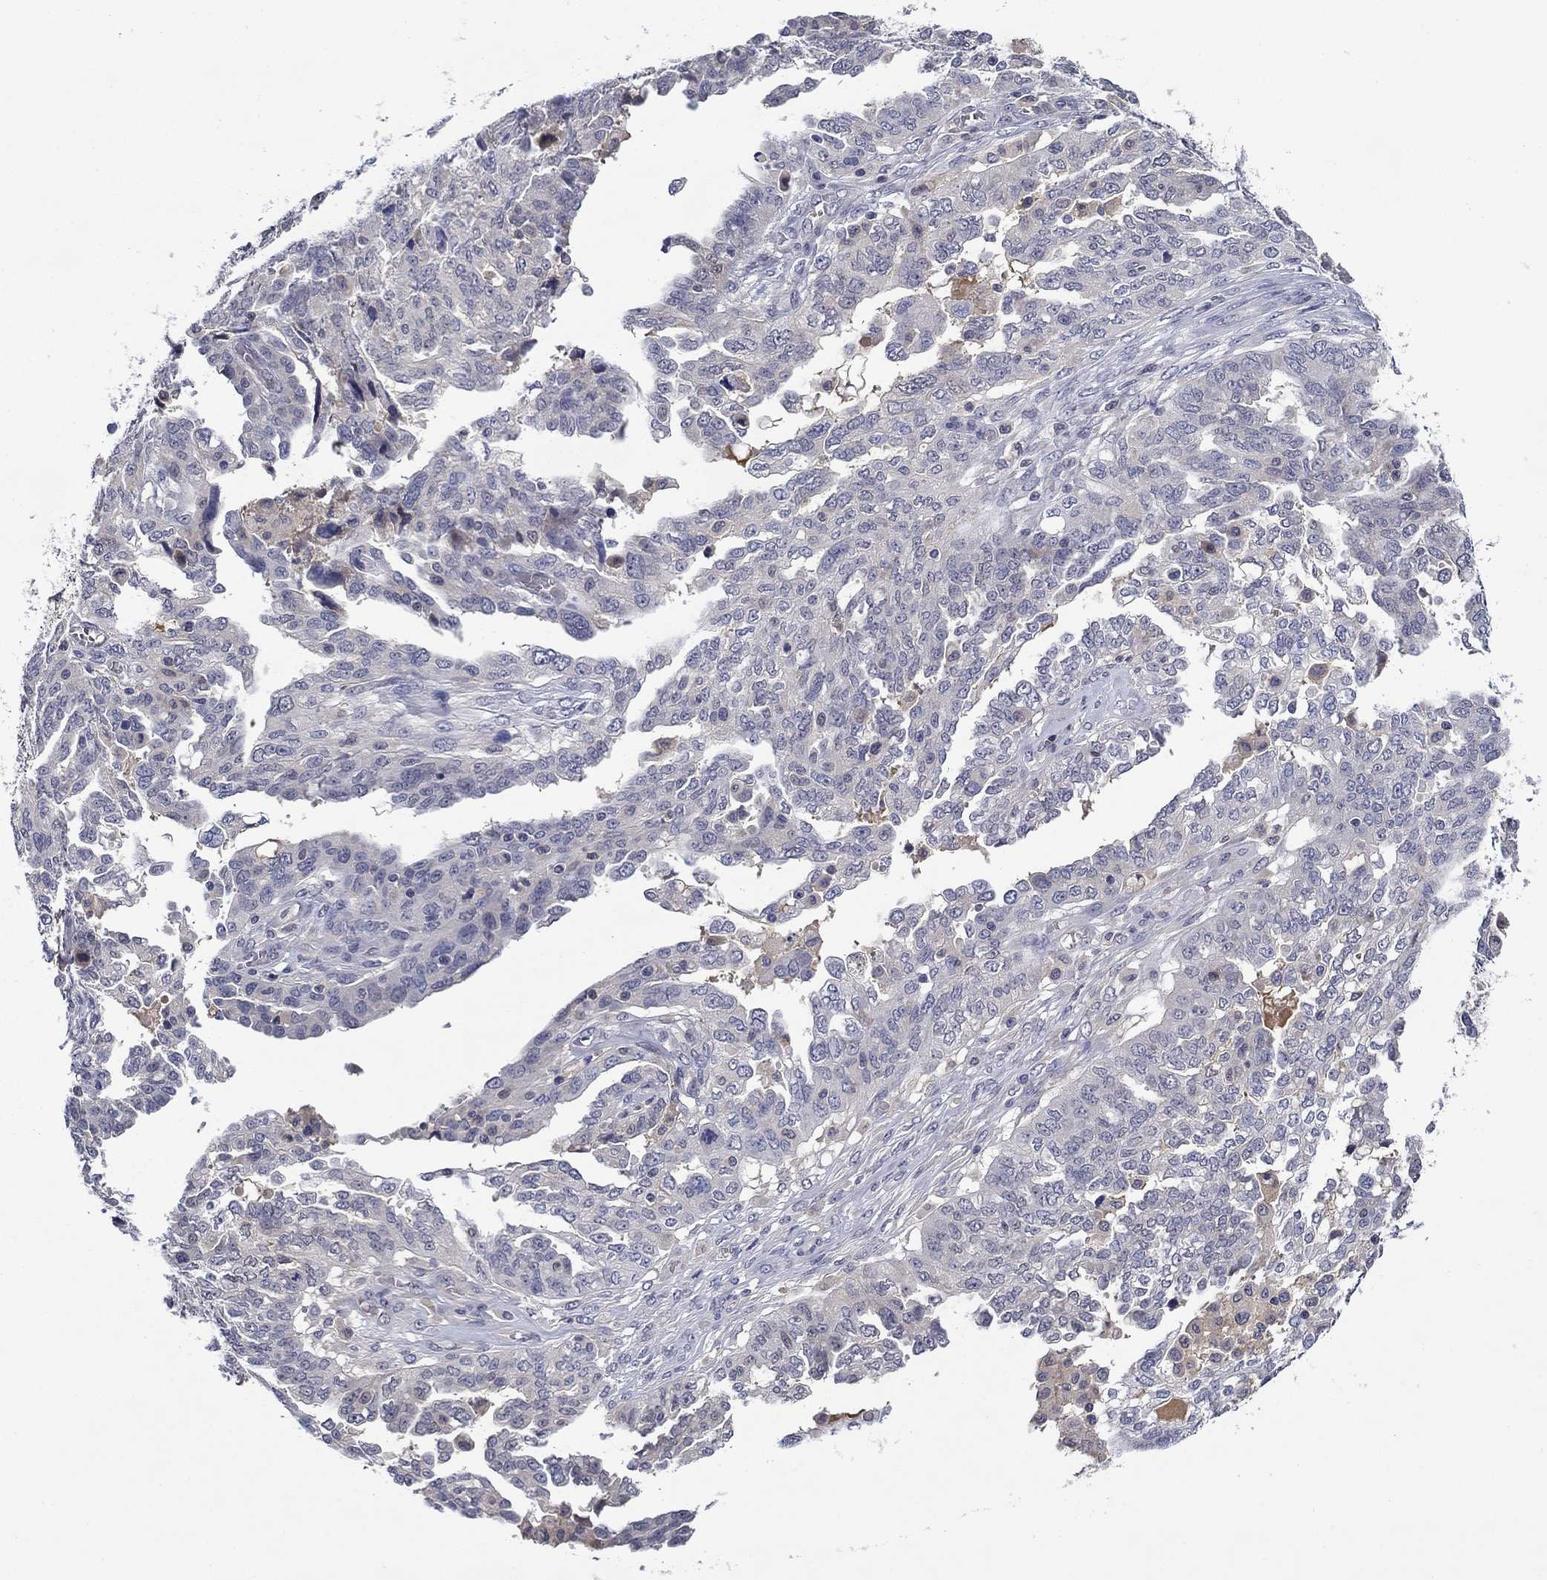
{"staining": {"intensity": "negative", "quantity": "none", "location": "none"}, "tissue": "ovarian cancer", "cell_type": "Tumor cells", "image_type": "cancer", "snomed": [{"axis": "morphology", "description": "Cystadenocarcinoma, serous, NOS"}, {"axis": "topography", "description": "Ovary"}], "caption": "This is a histopathology image of immunohistochemistry (IHC) staining of ovarian cancer, which shows no positivity in tumor cells.", "gene": "DDTL", "patient": {"sex": "female", "age": 67}}